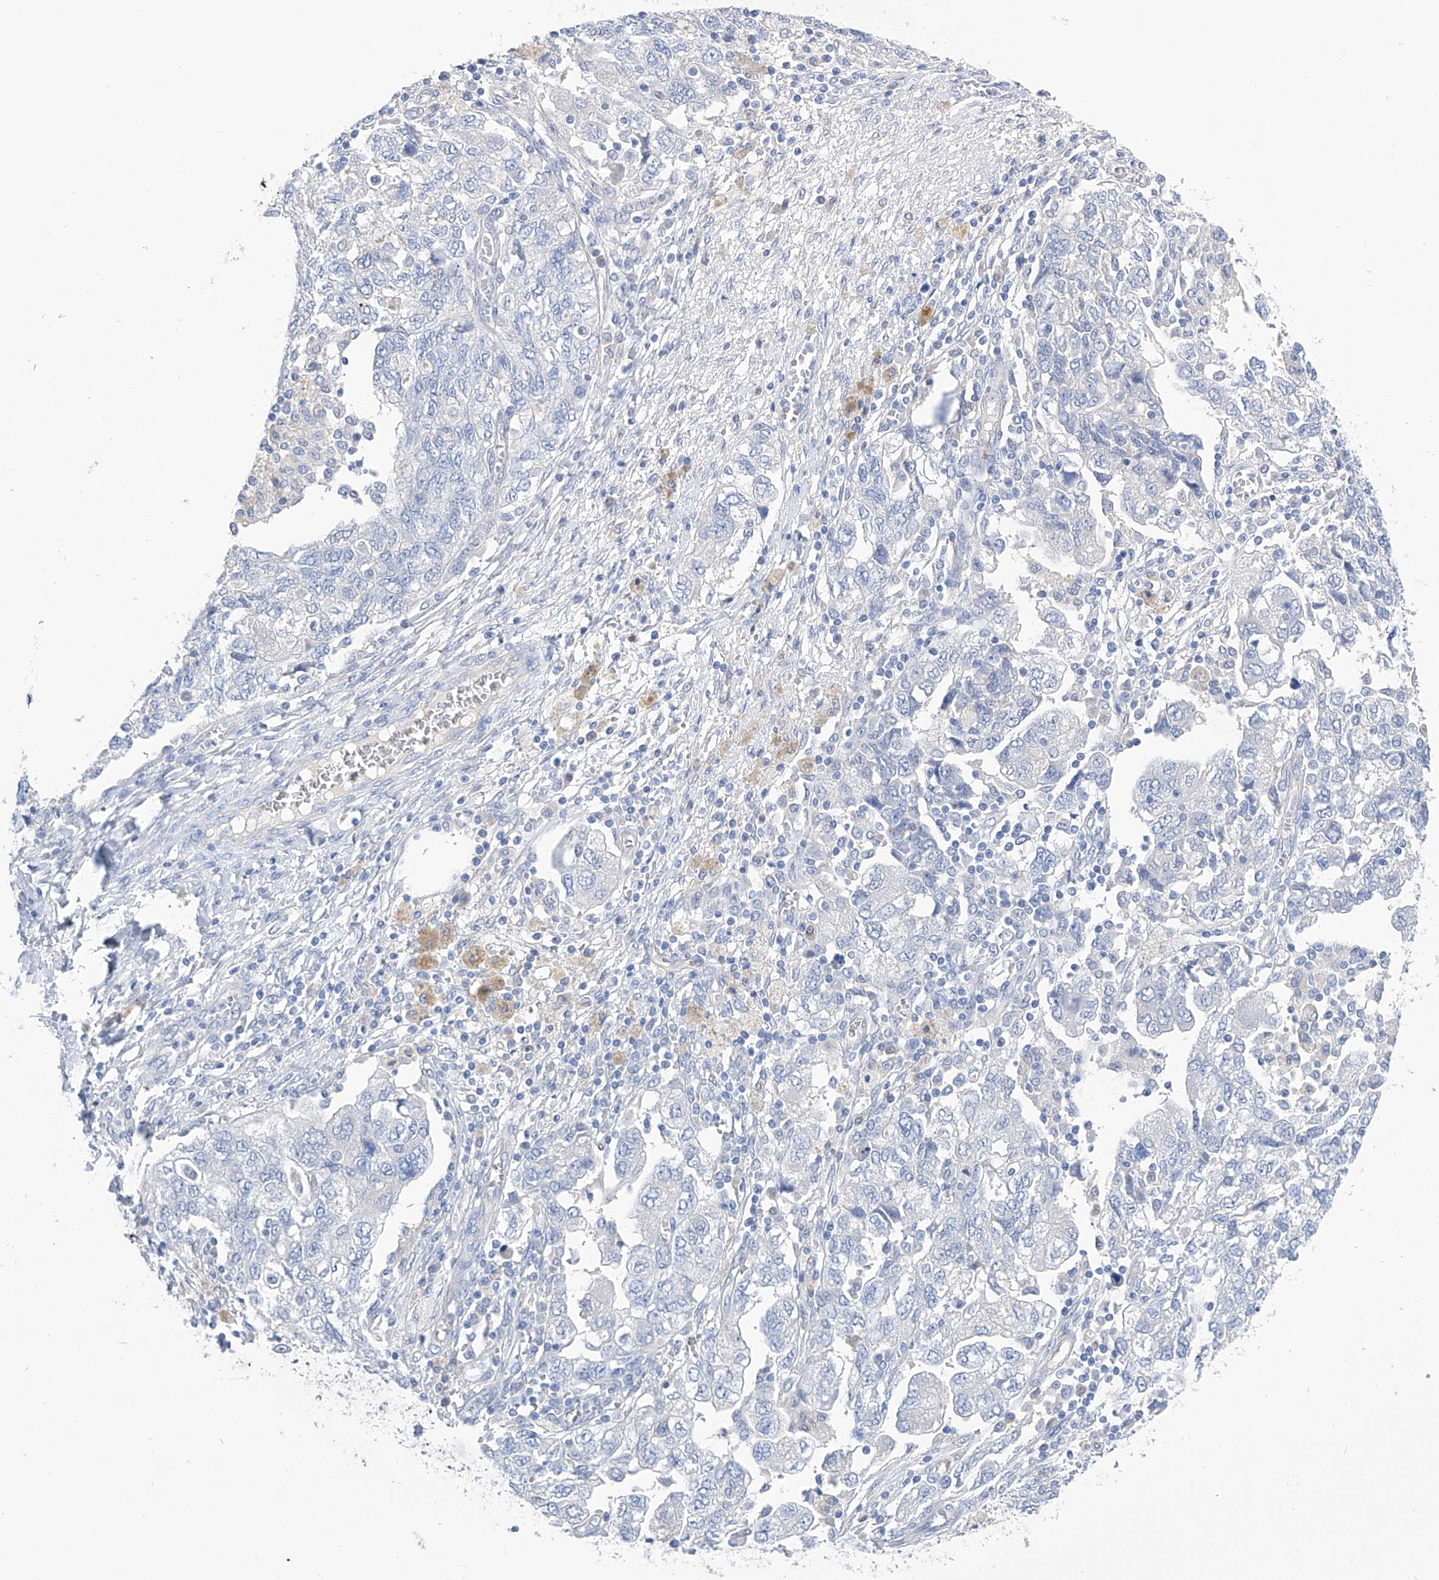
{"staining": {"intensity": "negative", "quantity": "none", "location": "none"}, "tissue": "ovarian cancer", "cell_type": "Tumor cells", "image_type": "cancer", "snomed": [{"axis": "morphology", "description": "Carcinoma, NOS"}, {"axis": "morphology", "description": "Cystadenocarcinoma, serous, NOS"}, {"axis": "topography", "description": "Ovary"}], "caption": "A photomicrograph of ovarian cancer stained for a protein exhibits no brown staining in tumor cells. (Brightfield microscopy of DAB (3,3'-diaminobenzidine) IHC at high magnification).", "gene": "PGM3", "patient": {"sex": "female", "age": 69}}